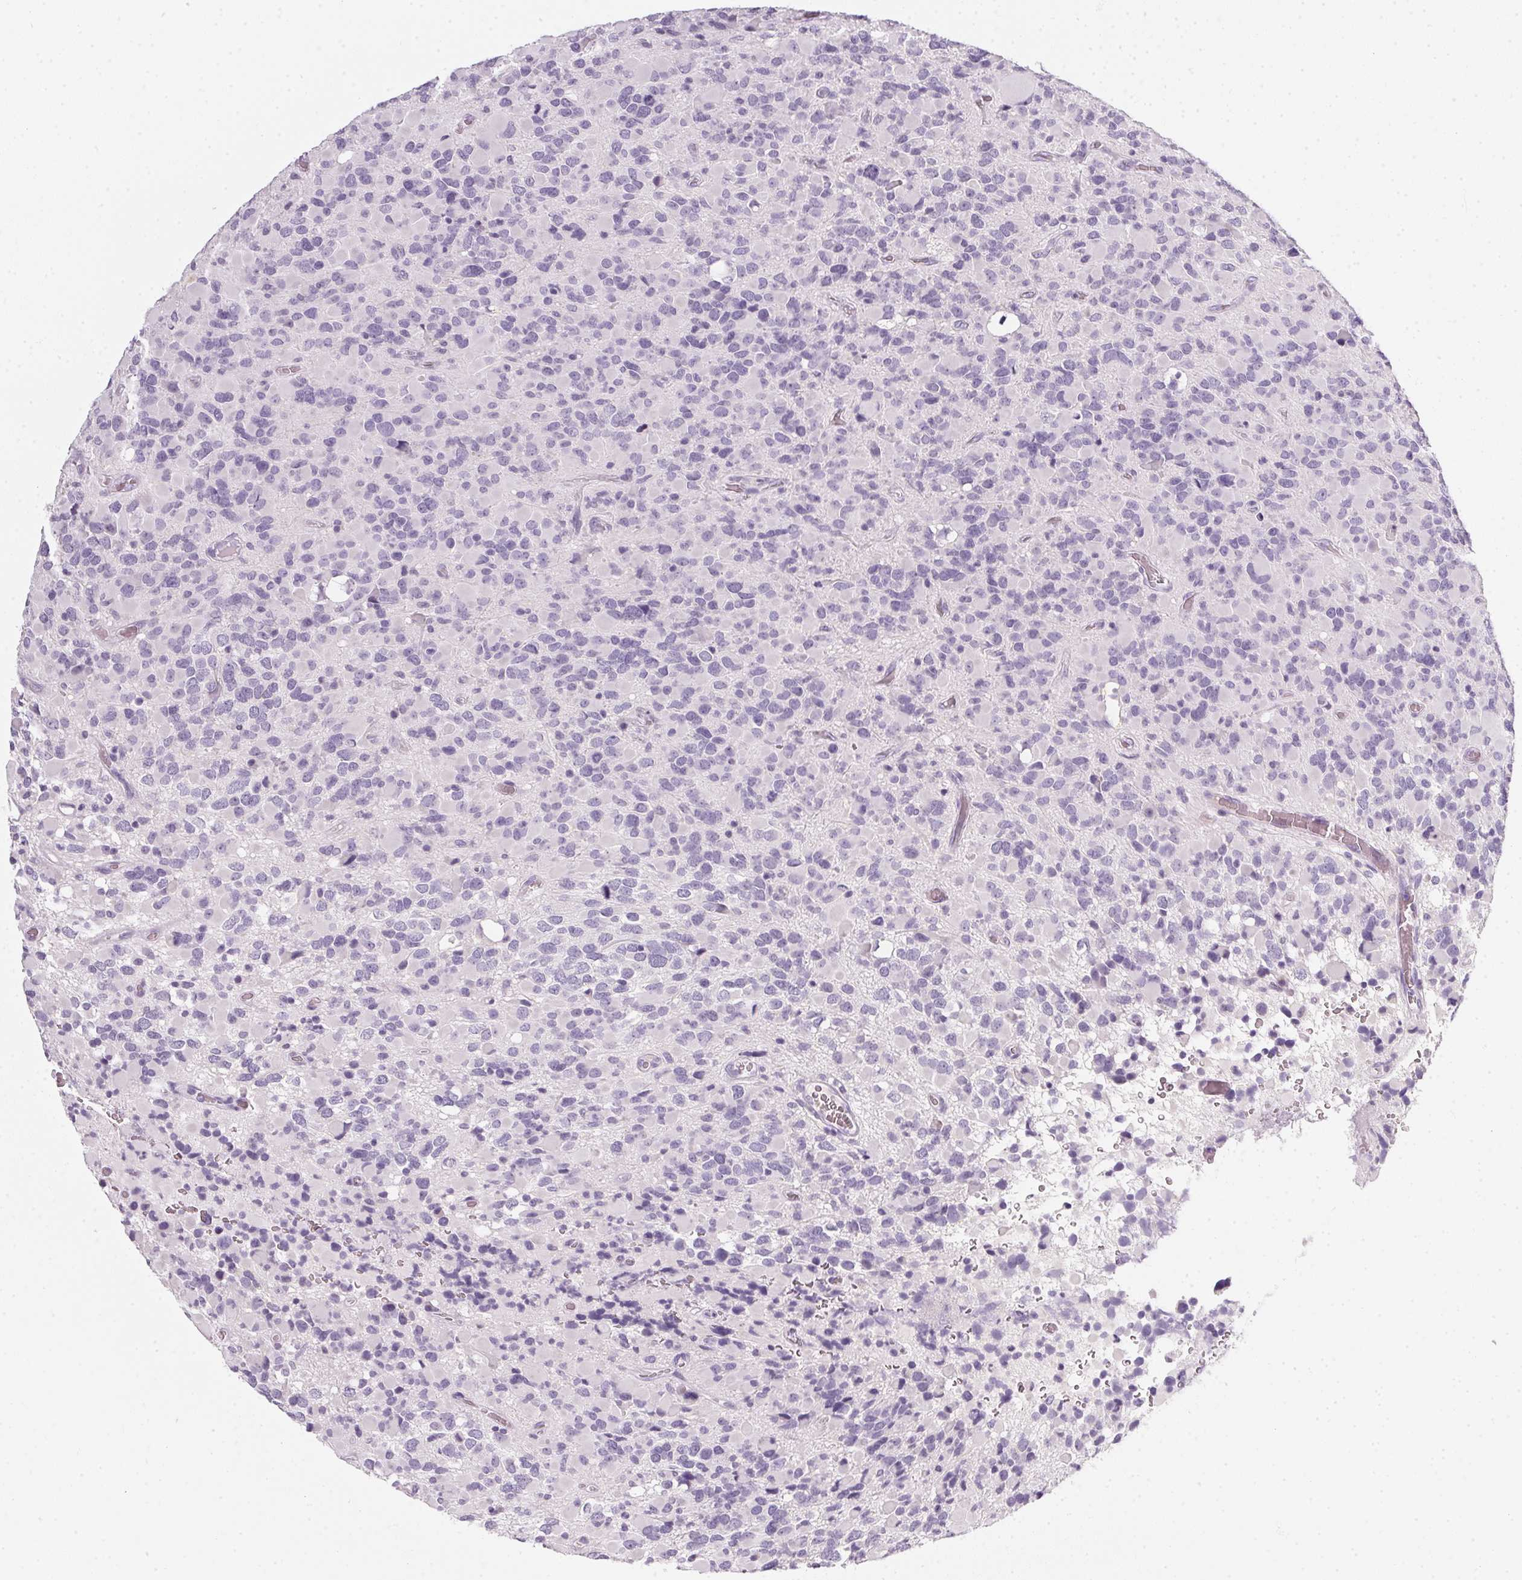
{"staining": {"intensity": "negative", "quantity": "none", "location": "none"}, "tissue": "glioma", "cell_type": "Tumor cells", "image_type": "cancer", "snomed": [{"axis": "morphology", "description": "Glioma, malignant, High grade"}, {"axis": "topography", "description": "Brain"}], "caption": "Immunohistochemical staining of glioma shows no significant positivity in tumor cells.", "gene": "TMEM72", "patient": {"sex": "female", "age": 40}}